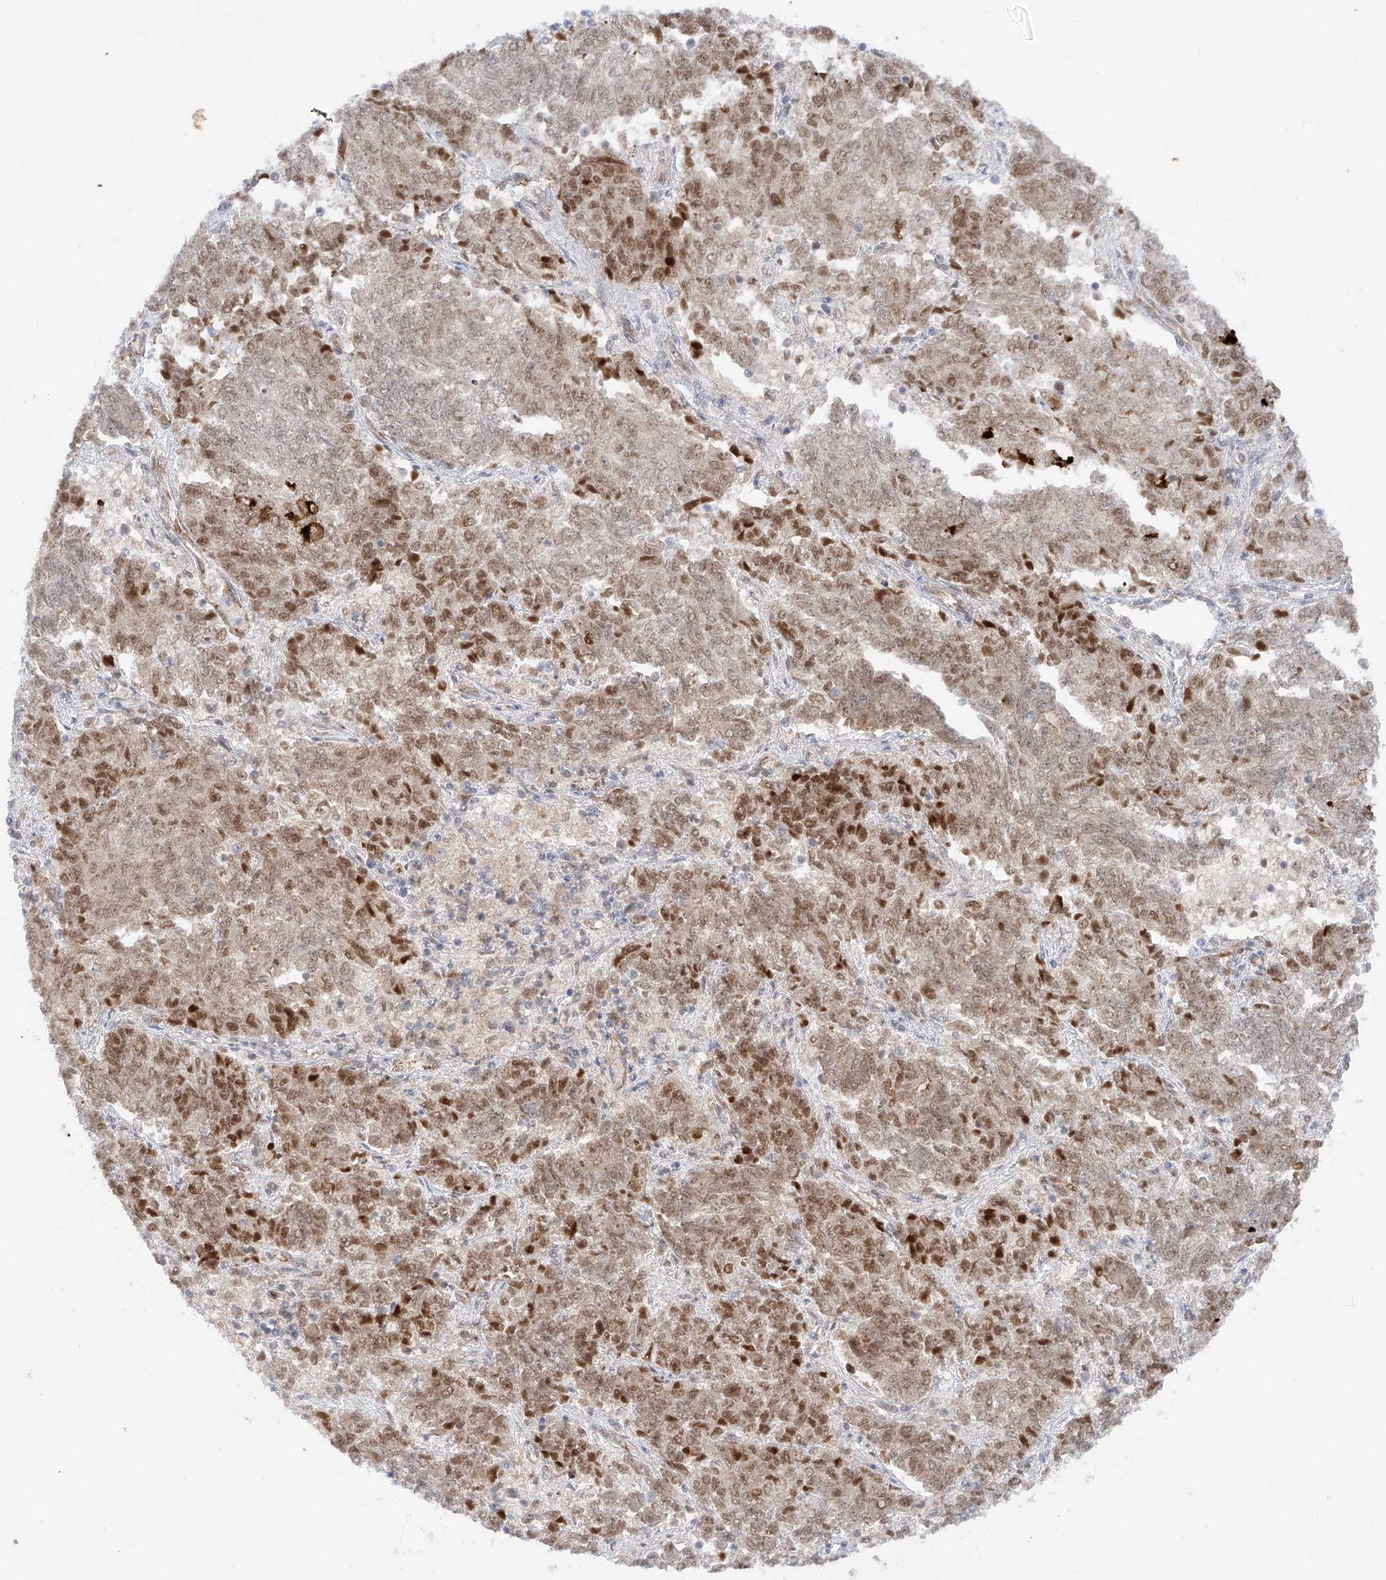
{"staining": {"intensity": "strong", "quantity": ">75%", "location": "nuclear"}, "tissue": "endometrial cancer", "cell_type": "Tumor cells", "image_type": "cancer", "snomed": [{"axis": "morphology", "description": "Adenocarcinoma, NOS"}, {"axis": "topography", "description": "Endometrium"}], "caption": "Immunohistochemistry (IHC) of human endometrial cancer demonstrates high levels of strong nuclear staining in approximately >75% of tumor cells. Nuclei are stained in blue.", "gene": "POGK", "patient": {"sex": "female", "age": 80}}